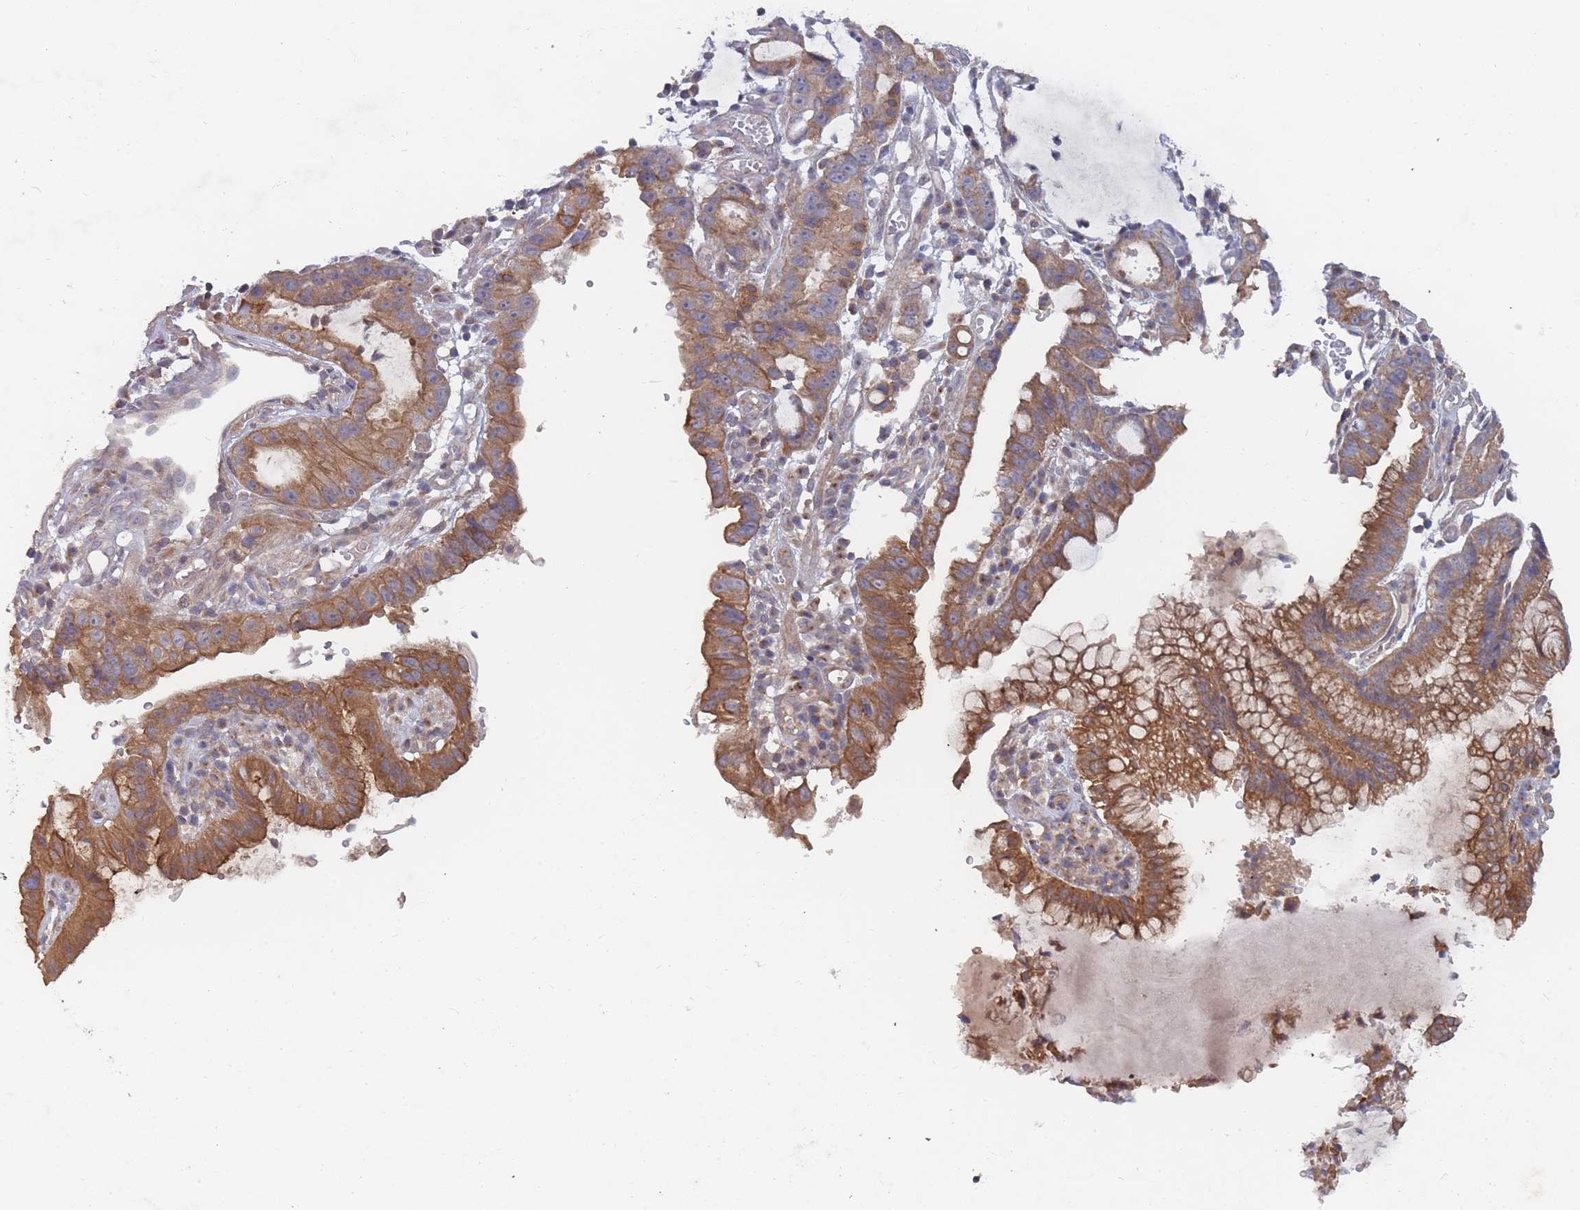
{"staining": {"intensity": "moderate", "quantity": ">75%", "location": "cytoplasmic/membranous"}, "tissue": "stomach cancer", "cell_type": "Tumor cells", "image_type": "cancer", "snomed": [{"axis": "morphology", "description": "Adenocarcinoma, NOS"}, {"axis": "topography", "description": "Stomach"}], "caption": "The image reveals staining of stomach adenocarcinoma, revealing moderate cytoplasmic/membranous protein expression (brown color) within tumor cells. The protein is shown in brown color, while the nuclei are stained blue.", "gene": "SLC35F5", "patient": {"sex": "male", "age": 55}}